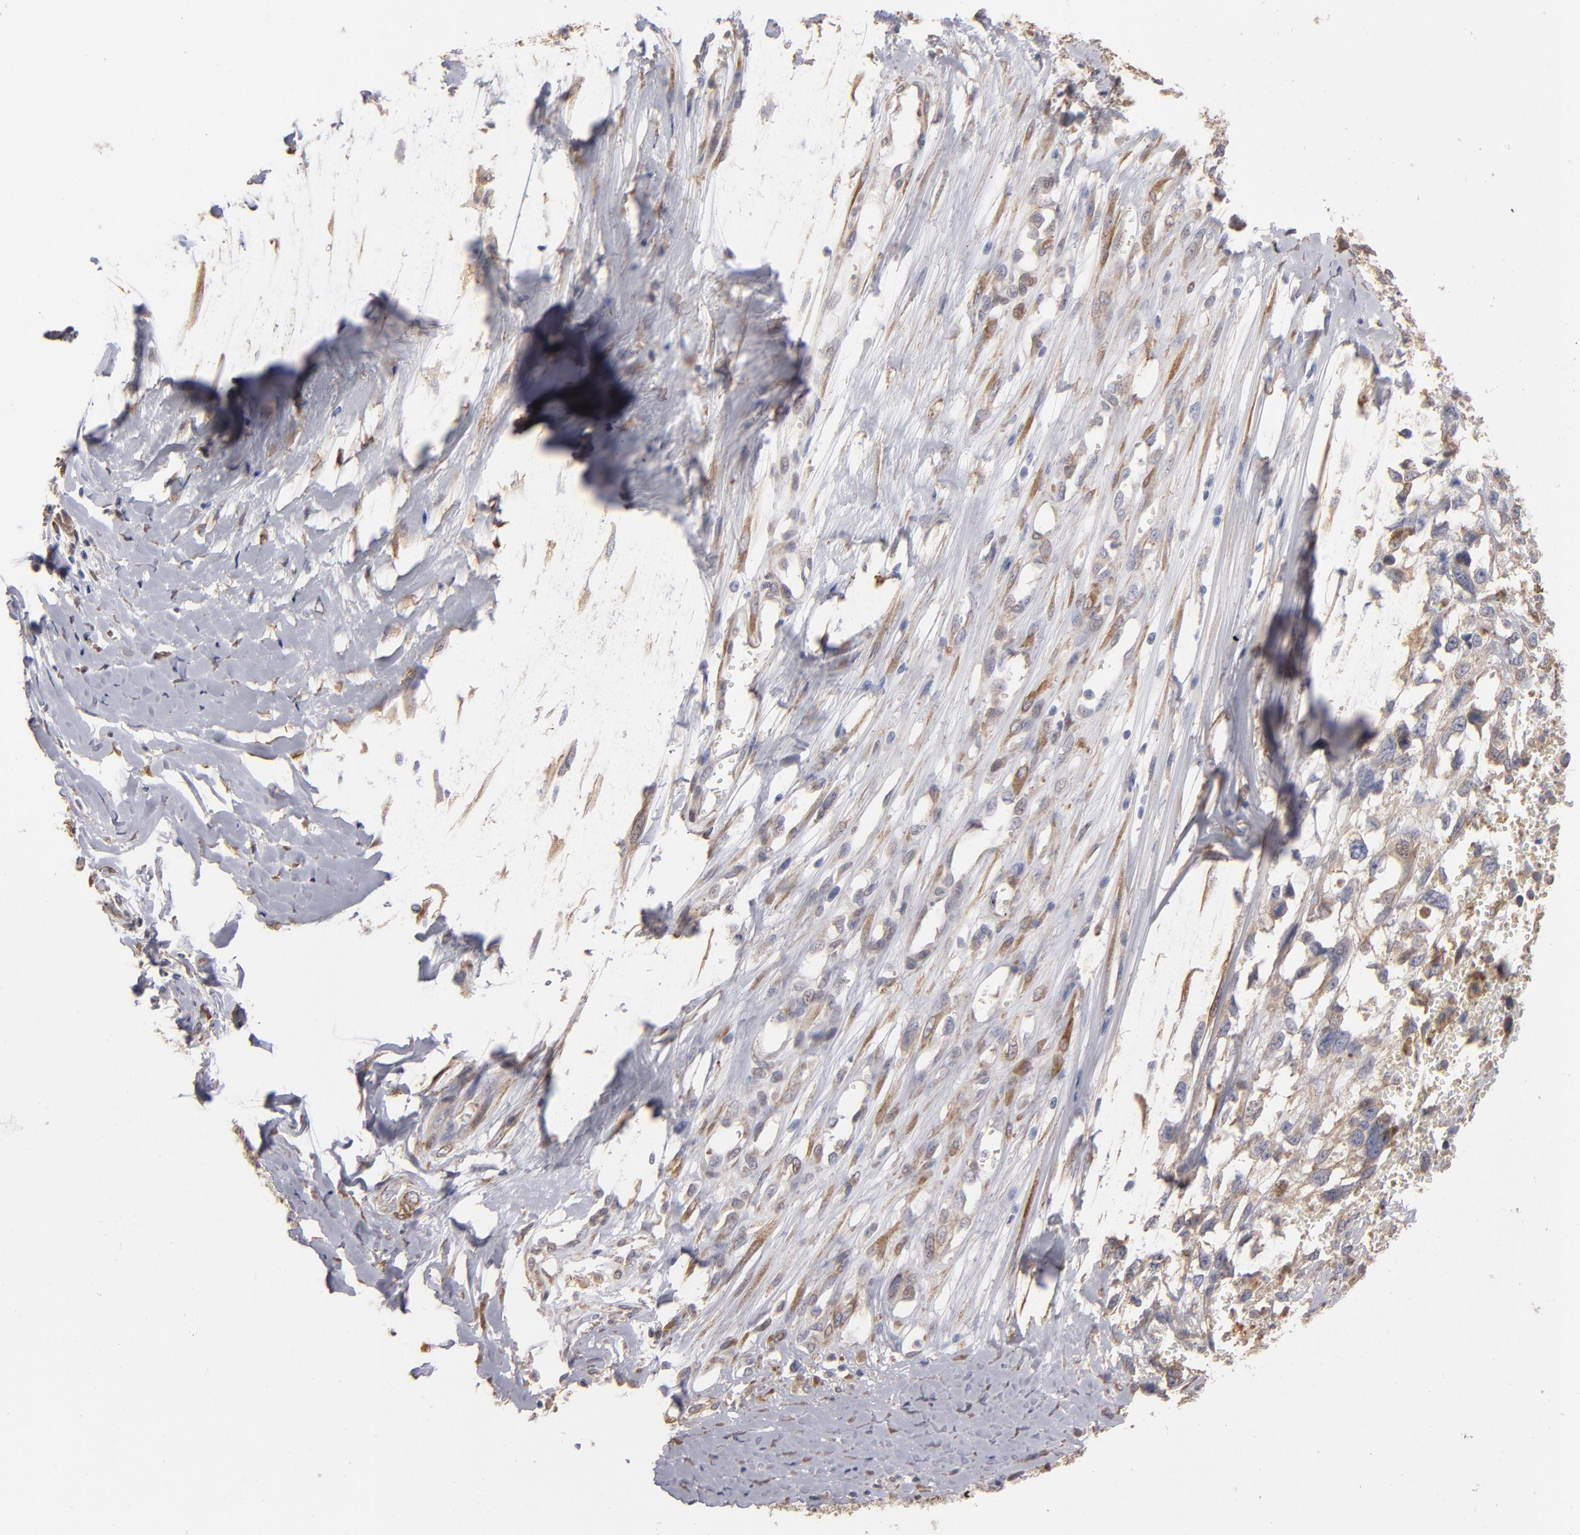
{"staining": {"intensity": "weak", "quantity": ">75%", "location": "cytoplasmic/membranous,nuclear"}, "tissue": "melanoma", "cell_type": "Tumor cells", "image_type": "cancer", "snomed": [{"axis": "morphology", "description": "Malignant melanoma, Metastatic site"}, {"axis": "topography", "description": "Lymph node"}], "caption": "Human malignant melanoma (metastatic site) stained with a protein marker reveals weak staining in tumor cells.", "gene": "PGRMC1", "patient": {"sex": "male", "age": 59}}